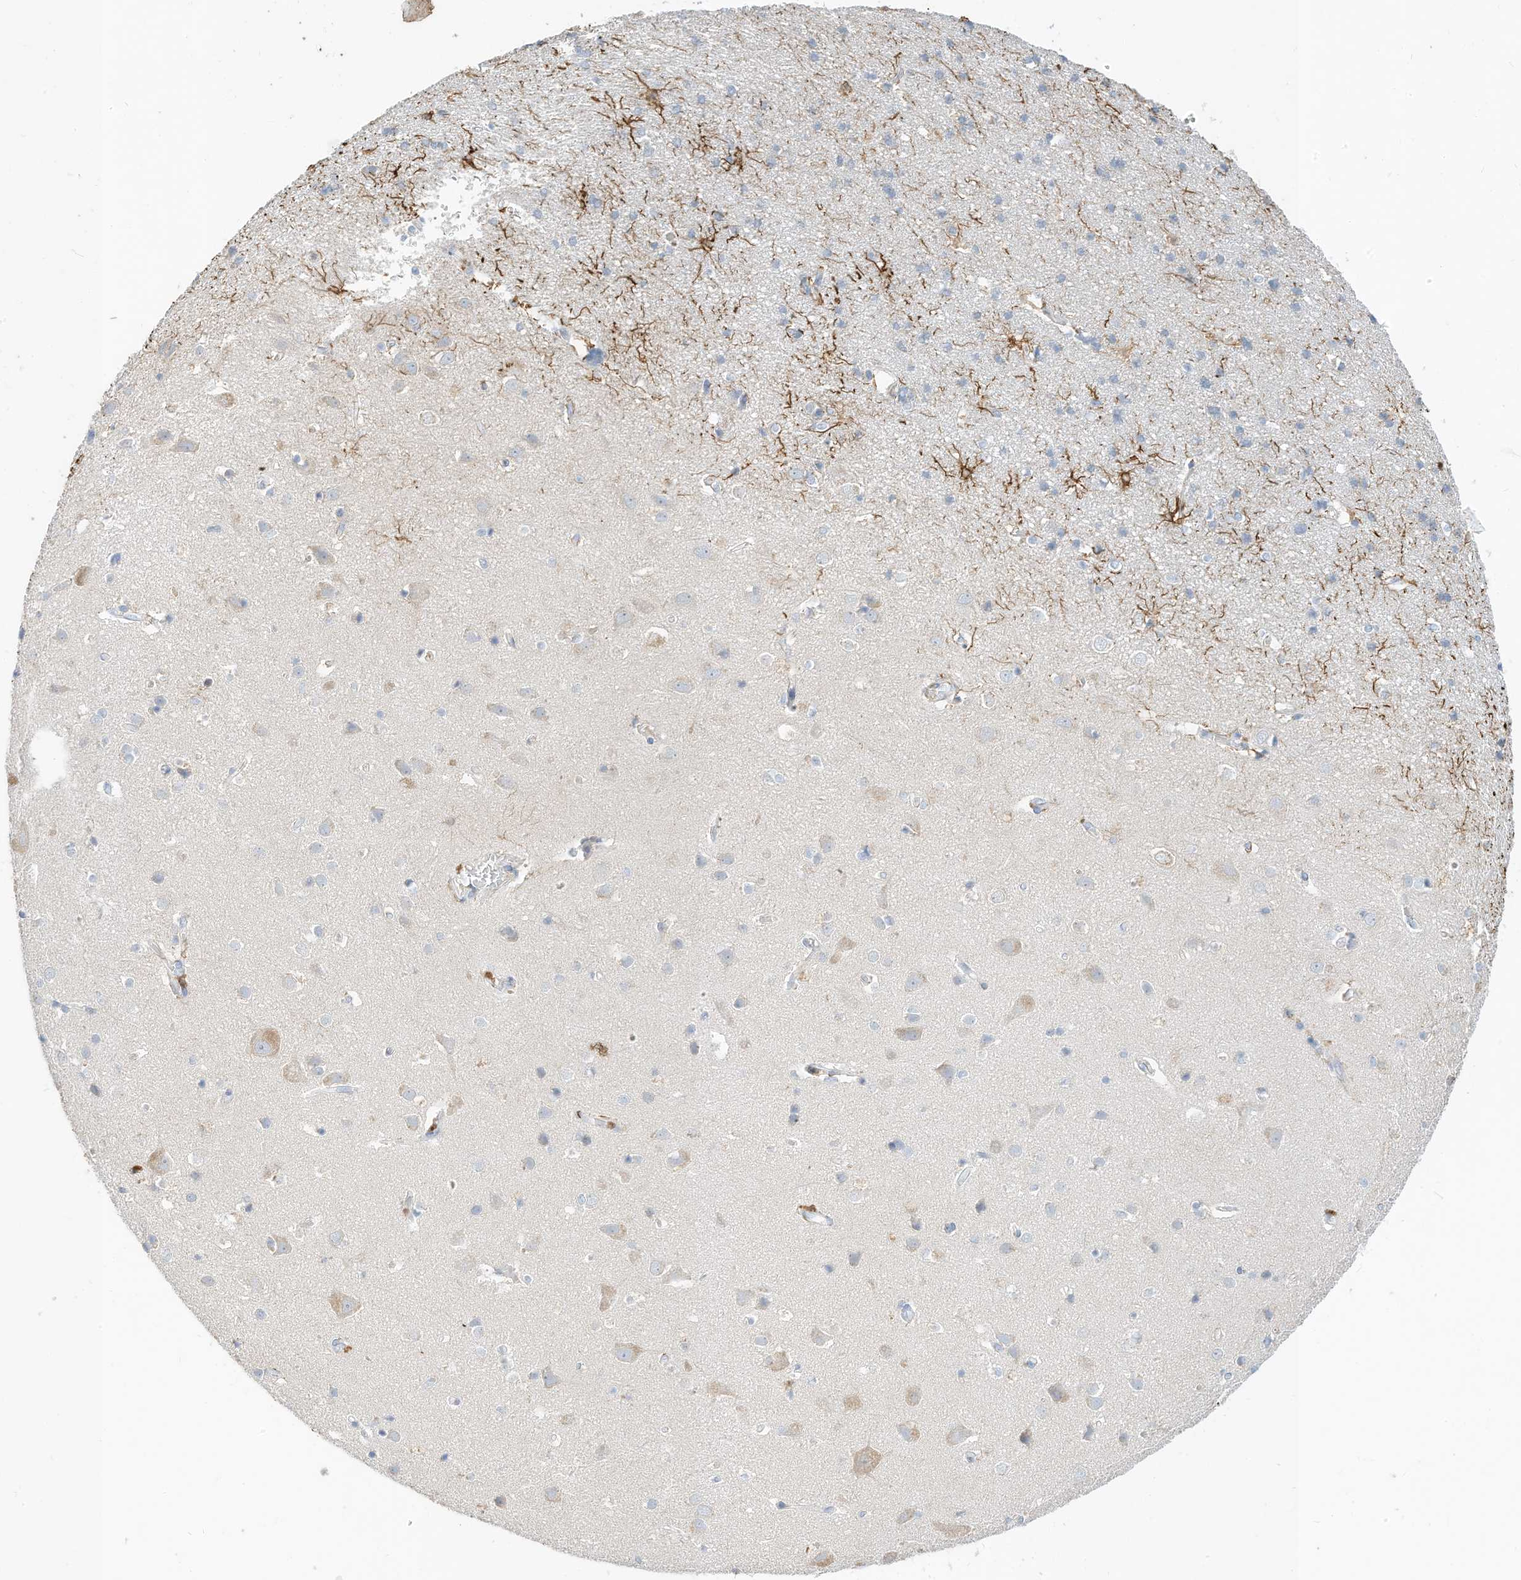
{"staining": {"intensity": "negative", "quantity": "none", "location": "none"}, "tissue": "cerebral cortex", "cell_type": "Endothelial cells", "image_type": "normal", "snomed": [{"axis": "morphology", "description": "Normal tissue, NOS"}, {"axis": "topography", "description": "Cerebral cortex"}], "caption": "This is an immunohistochemistry histopathology image of normal human cerebral cortex. There is no expression in endothelial cells.", "gene": "RASA2", "patient": {"sex": "male", "age": 54}}